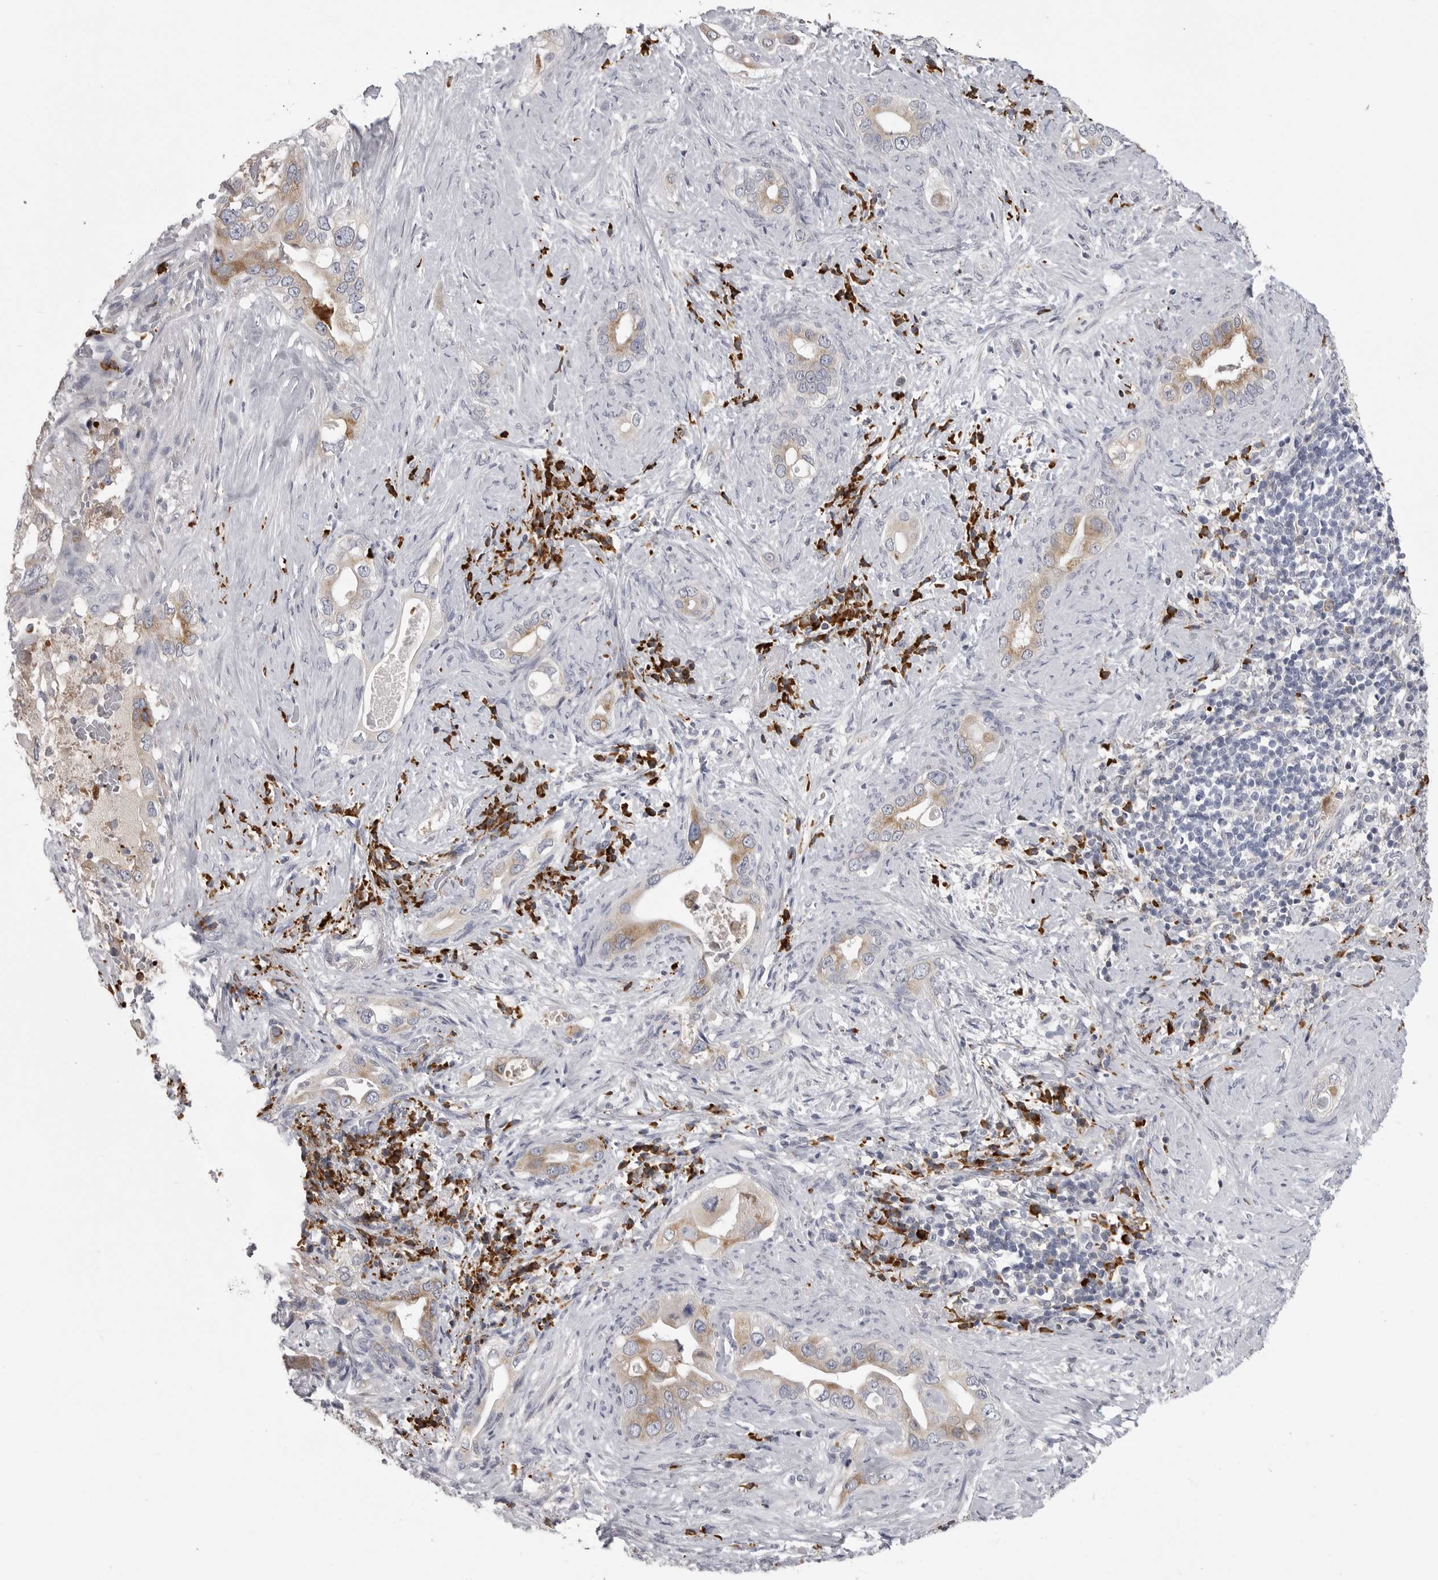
{"staining": {"intensity": "moderate", "quantity": ">75%", "location": "cytoplasmic/membranous"}, "tissue": "pancreatic cancer", "cell_type": "Tumor cells", "image_type": "cancer", "snomed": [{"axis": "morphology", "description": "Inflammation, NOS"}, {"axis": "morphology", "description": "Adenocarcinoma, NOS"}, {"axis": "topography", "description": "Pancreas"}], "caption": "Pancreatic cancer stained with a brown dye demonstrates moderate cytoplasmic/membranous positive staining in about >75% of tumor cells.", "gene": "FKBP2", "patient": {"sex": "female", "age": 56}}